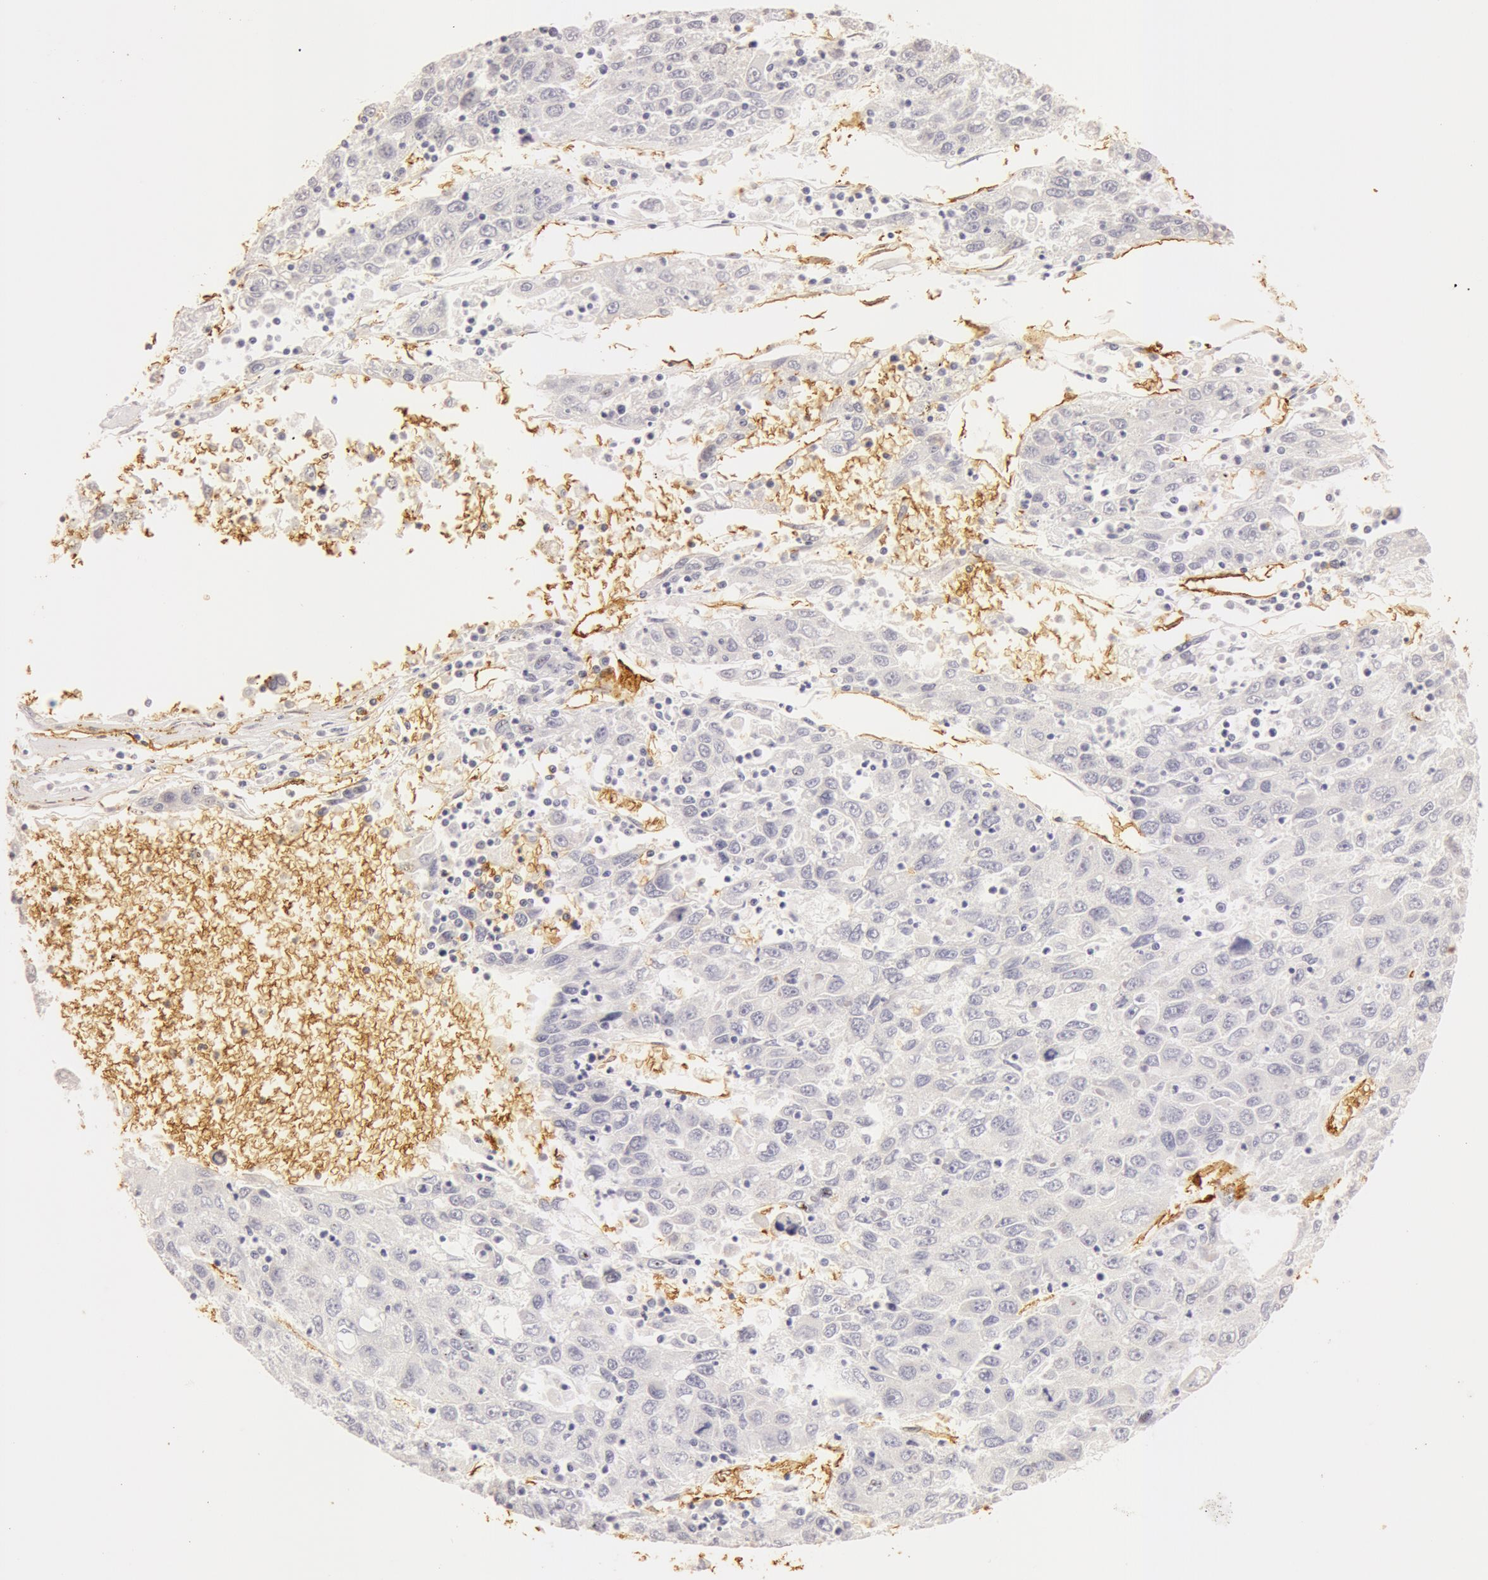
{"staining": {"intensity": "negative", "quantity": "none", "location": "none"}, "tissue": "liver cancer", "cell_type": "Tumor cells", "image_type": "cancer", "snomed": [{"axis": "morphology", "description": "Carcinoma, Hepatocellular, NOS"}, {"axis": "topography", "description": "Liver"}], "caption": "IHC histopathology image of liver hepatocellular carcinoma stained for a protein (brown), which displays no expression in tumor cells.", "gene": "AQP1", "patient": {"sex": "male", "age": 49}}